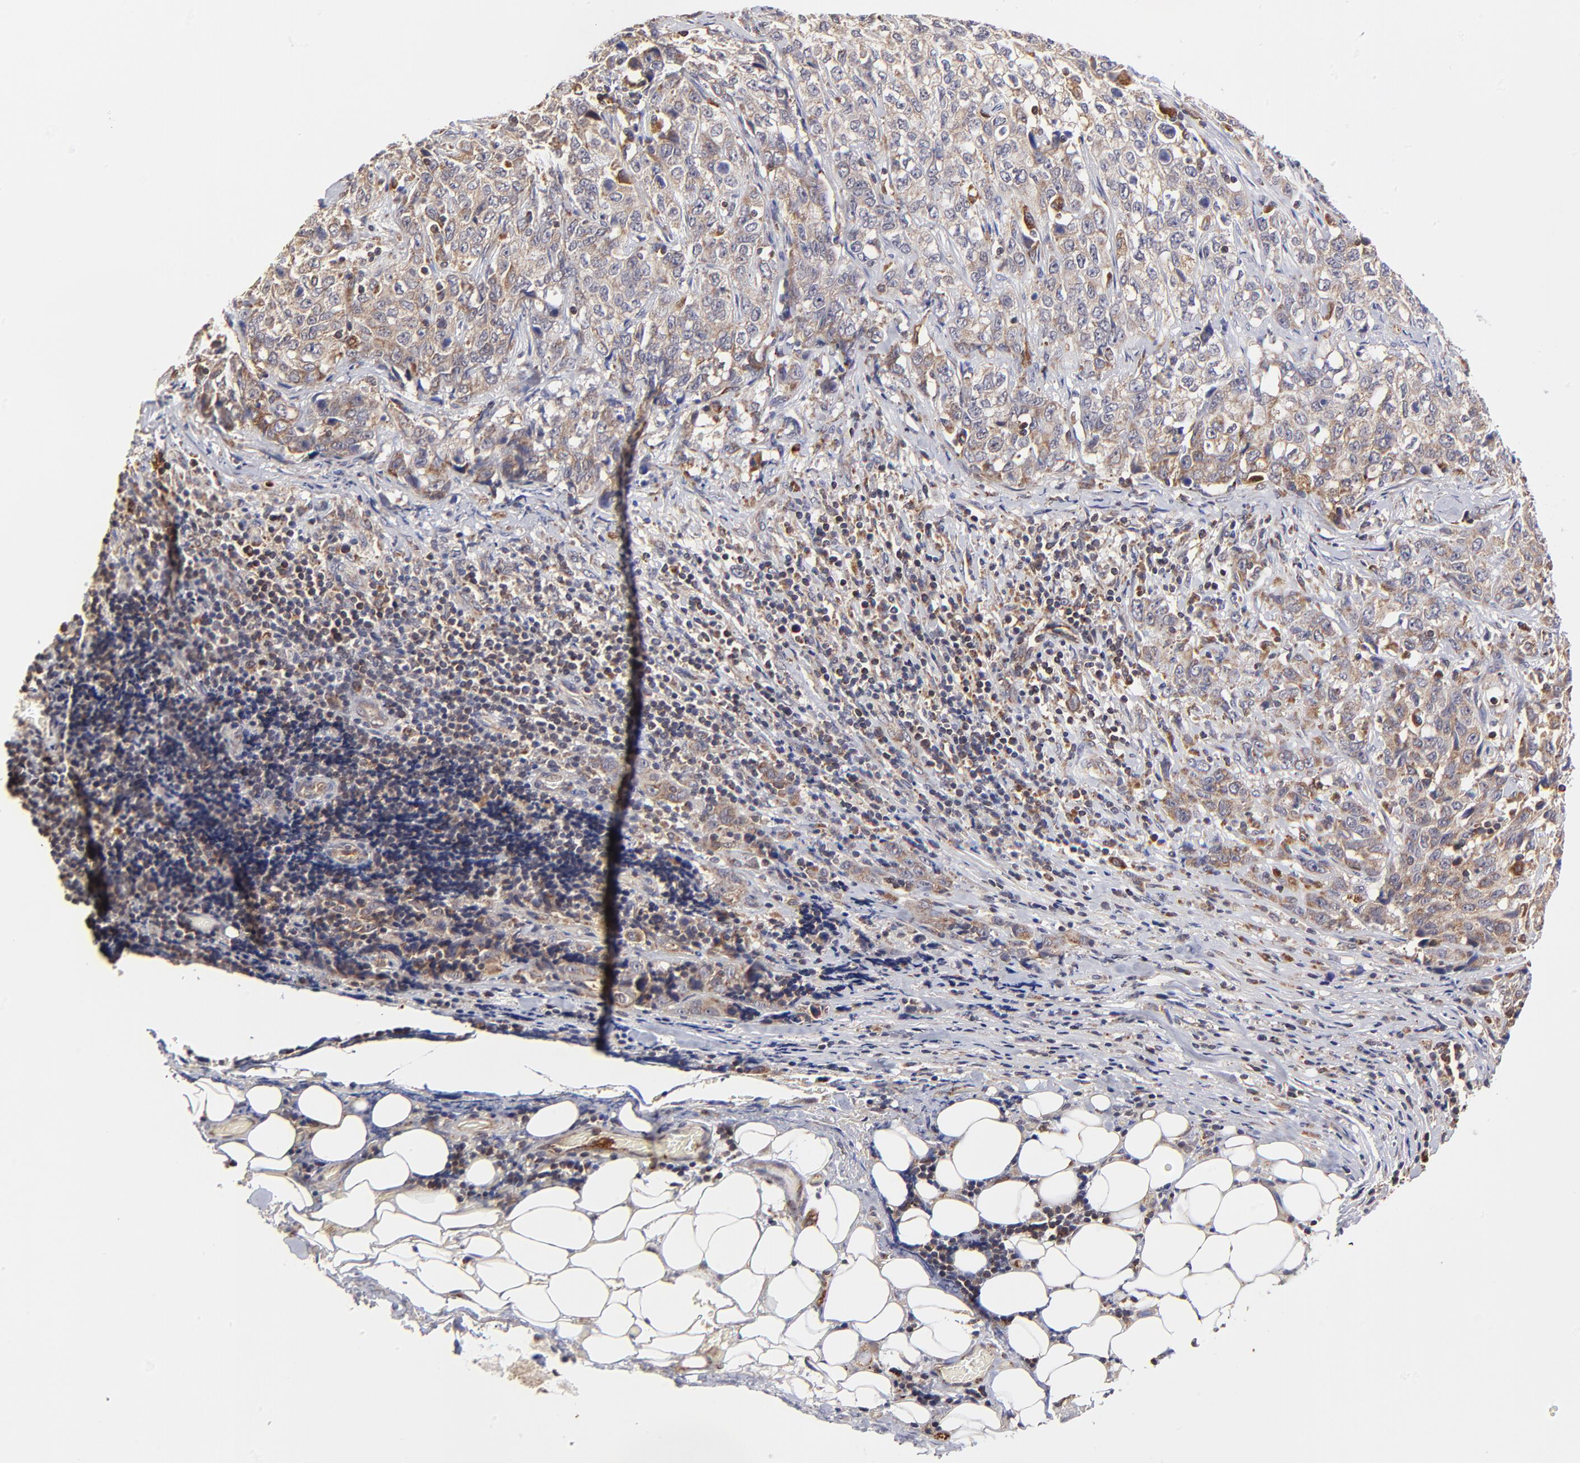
{"staining": {"intensity": "weak", "quantity": ">75%", "location": "cytoplasmic/membranous"}, "tissue": "stomach cancer", "cell_type": "Tumor cells", "image_type": "cancer", "snomed": [{"axis": "morphology", "description": "Adenocarcinoma, NOS"}, {"axis": "topography", "description": "Stomach"}], "caption": "Human stomach adenocarcinoma stained with a brown dye reveals weak cytoplasmic/membranous positive staining in about >75% of tumor cells.", "gene": "MAP2K7", "patient": {"sex": "male", "age": 48}}